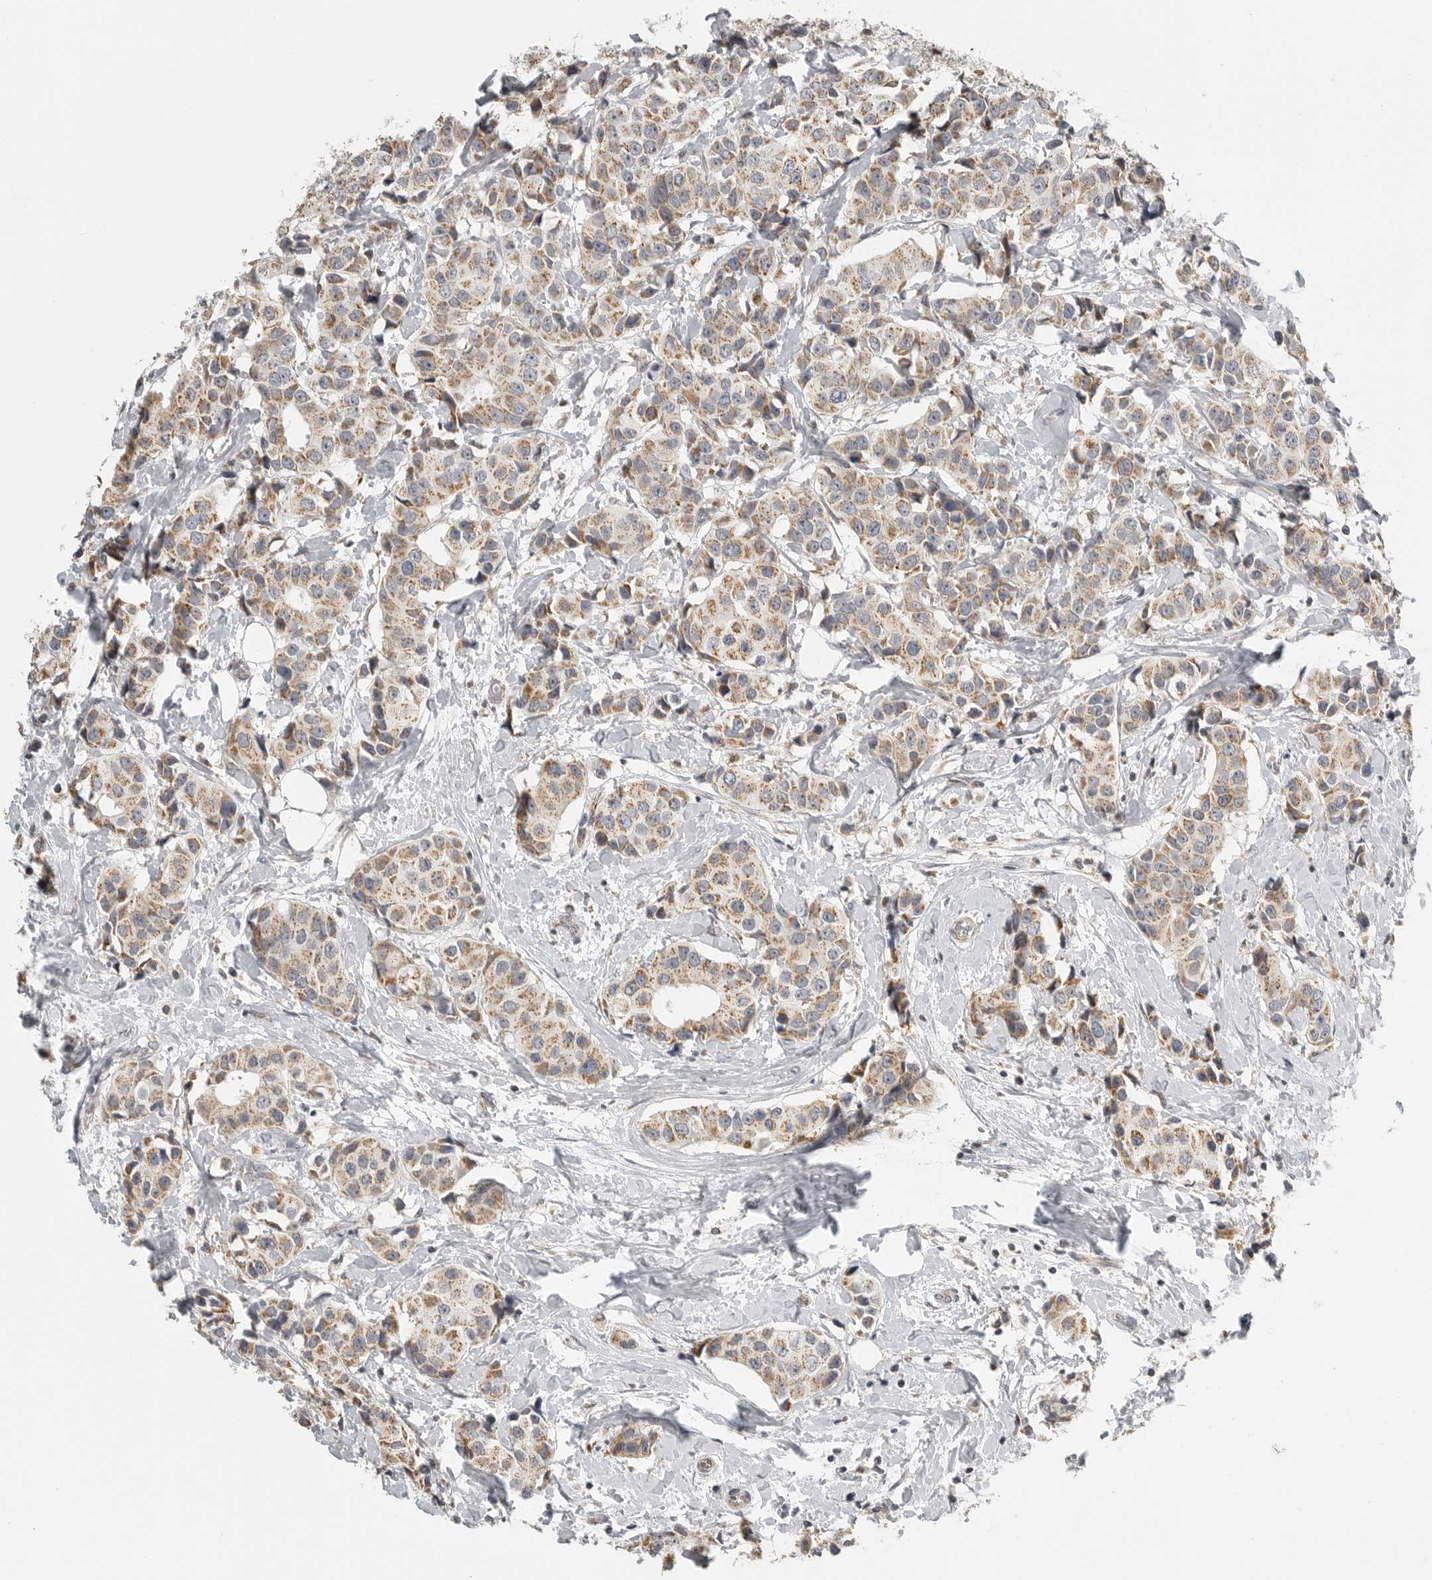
{"staining": {"intensity": "moderate", "quantity": ">75%", "location": "cytoplasmic/membranous"}, "tissue": "breast cancer", "cell_type": "Tumor cells", "image_type": "cancer", "snomed": [{"axis": "morphology", "description": "Normal tissue, NOS"}, {"axis": "morphology", "description": "Duct carcinoma"}, {"axis": "topography", "description": "Breast"}], "caption": "This image displays immunohistochemistry staining of infiltrating ductal carcinoma (breast), with medium moderate cytoplasmic/membranous staining in approximately >75% of tumor cells.", "gene": "RXFP3", "patient": {"sex": "female", "age": 39}}